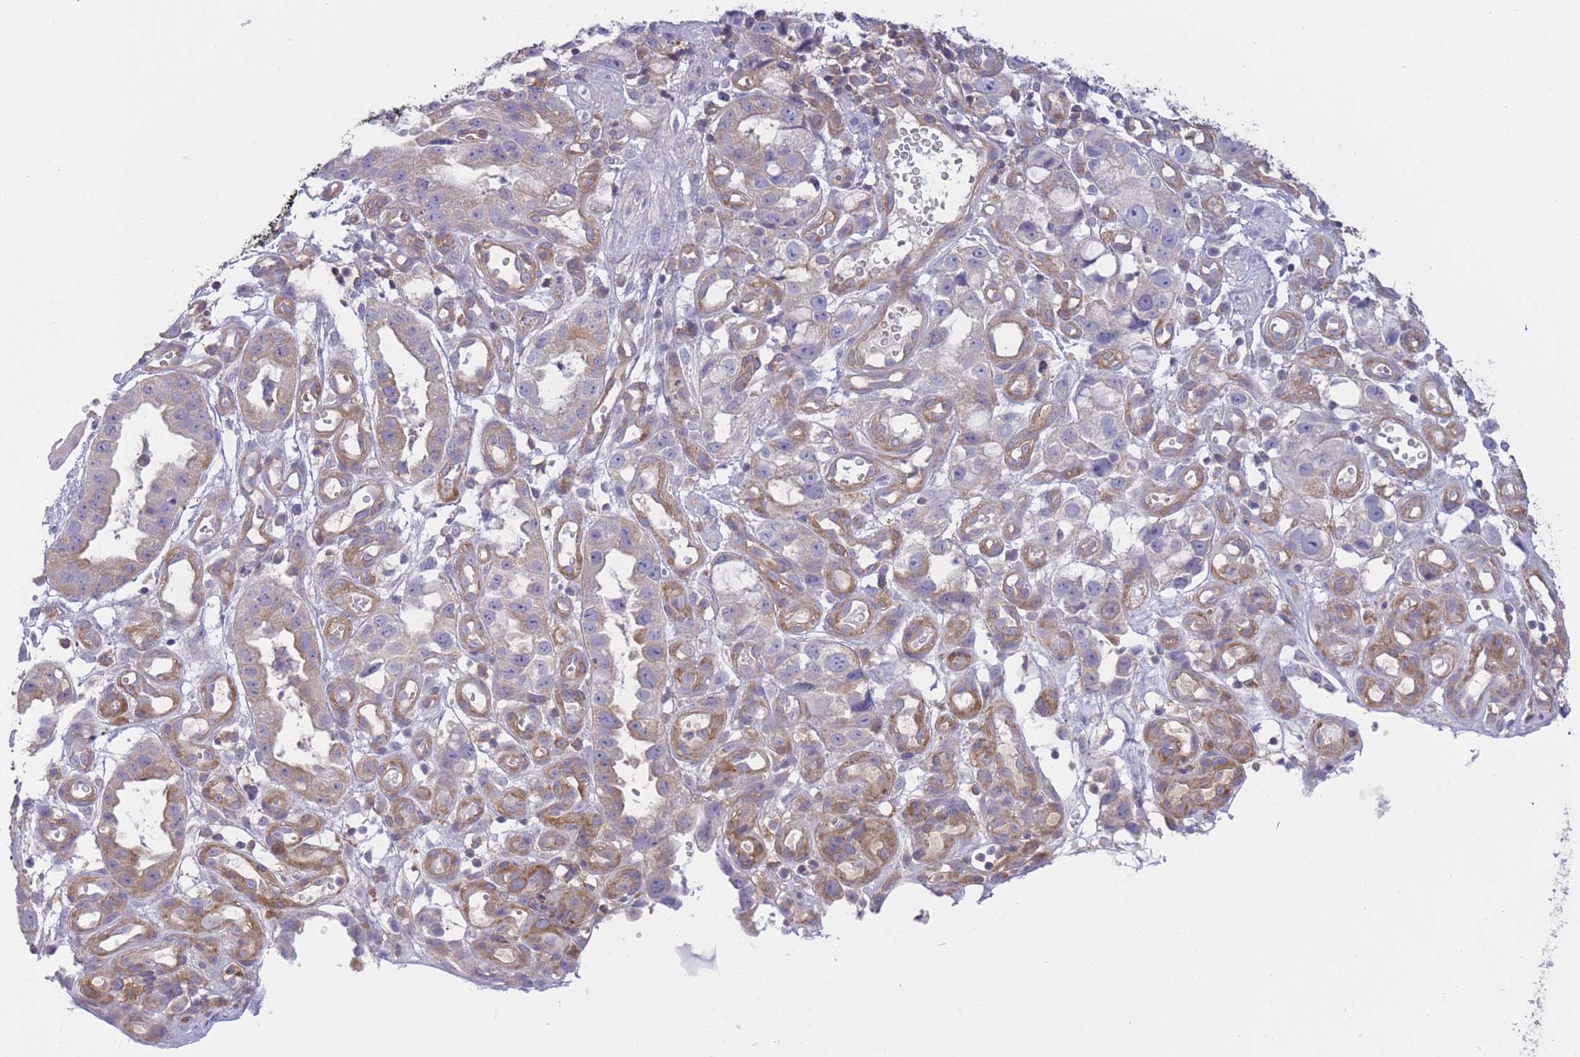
{"staining": {"intensity": "weak", "quantity": "<25%", "location": "cytoplasmic/membranous"}, "tissue": "stomach cancer", "cell_type": "Tumor cells", "image_type": "cancer", "snomed": [{"axis": "morphology", "description": "Adenocarcinoma, NOS"}, {"axis": "topography", "description": "Stomach"}], "caption": "Immunohistochemistry photomicrograph of human stomach cancer stained for a protein (brown), which exhibits no positivity in tumor cells.", "gene": "PRKAR1A", "patient": {"sex": "male", "age": 55}}